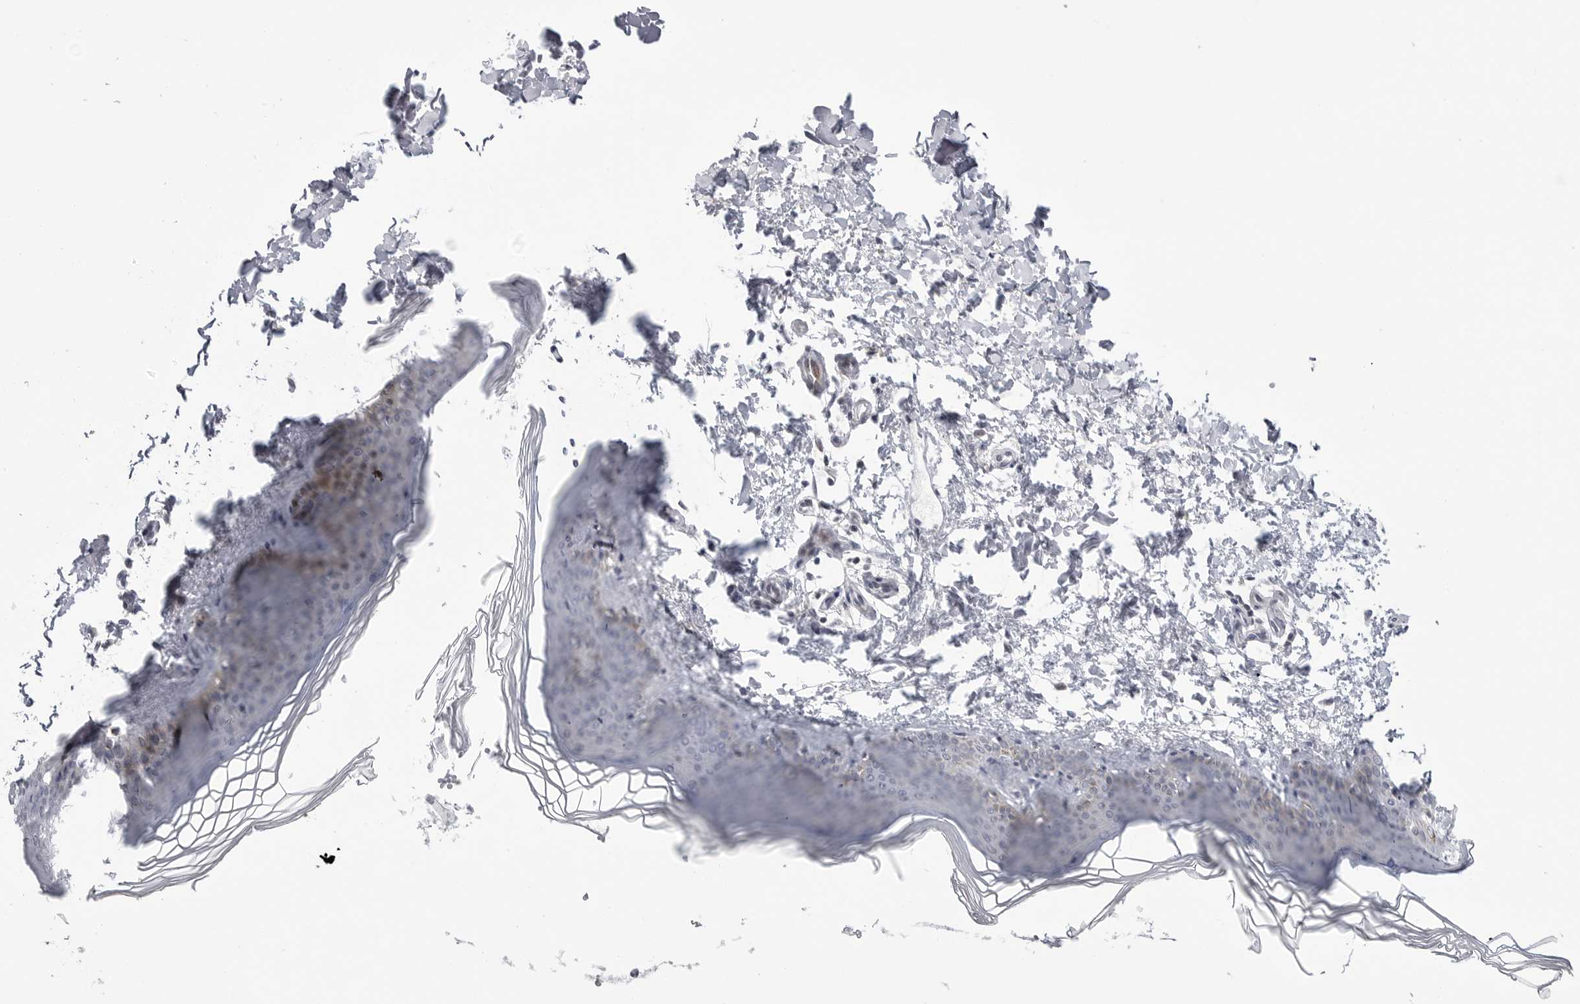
{"staining": {"intensity": "weak", "quantity": "25%-75%", "location": "cytoplasmic/membranous"}, "tissue": "skin", "cell_type": "Fibroblasts", "image_type": "normal", "snomed": [{"axis": "morphology", "description": "Normal tissue, NOS"}, {"axis": "topography", "description": "Skin"}], "caption": "High-magnification brightfield microscopy of unremarkable skin stained with DAB (3,3'-diaminobenzidine) (brown) and counterstained with hematoxylin (blue). fibroblasts exhibit weak cytoplasmic/membranous positivity is appreciated in approximately25%-75% of cells. Using DAB (3,3'-diaminobenzidine) (brown) and hematoxylin (blue) stains, captured at high magnification using brightfield microscopy.", "gene": "ADAMTS5", "patient": {"sex": "female", "age": 27}}